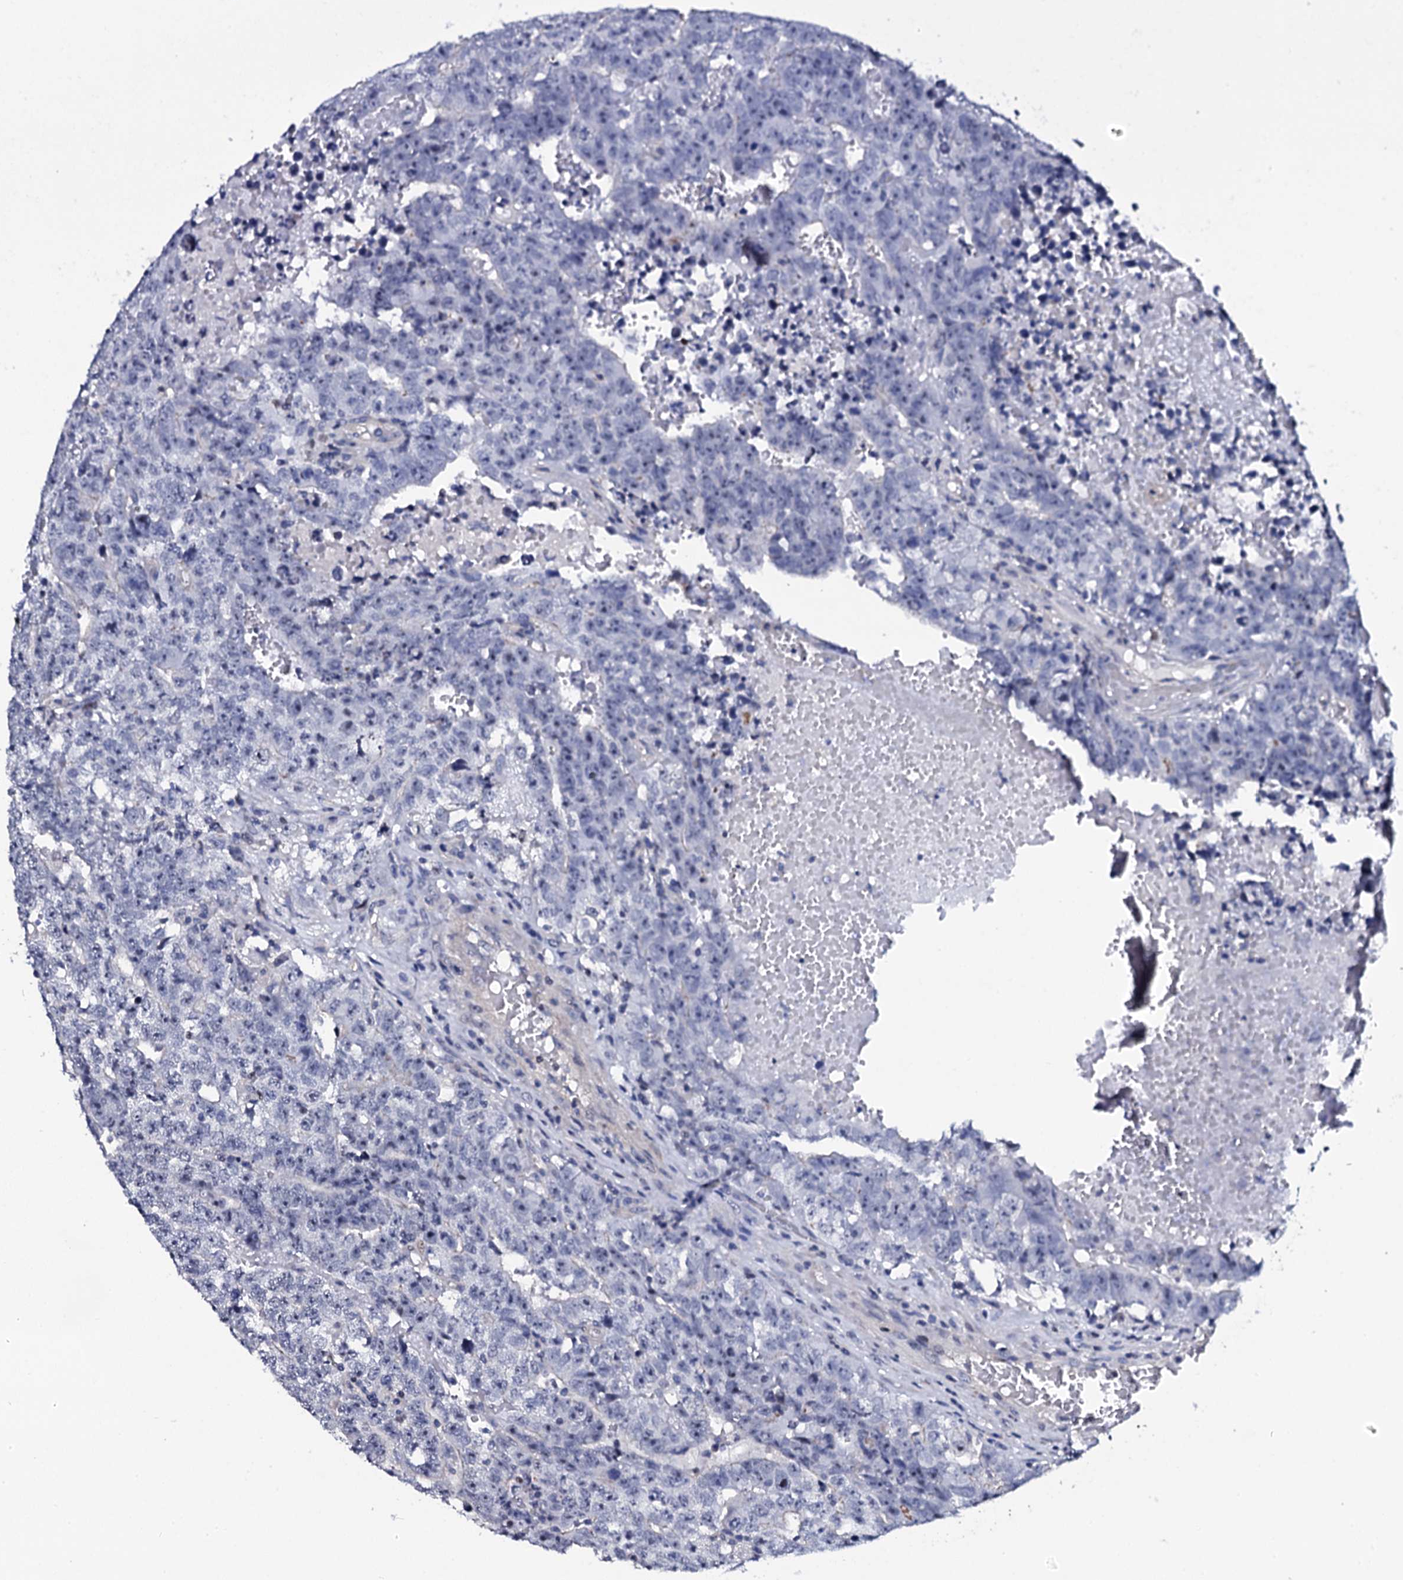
{"staining": {"intensity": "negative", "quantity": "none", "location": "none"}, "tissue": "testis cancer", "cell_type": "Tumor cells", "image_type": "cancer", "snomed": [{"axis": "morphology", "description": "Carcinoma, Embryonal, NOS"}, {"axis": "topography", "description": "Testis"}], "caption": "Image shows no significant protein staining in tumor cells of testis embryonal carcinoma.", "gene": "NPM2", "patient": {"sex": "male", "age": 25}}